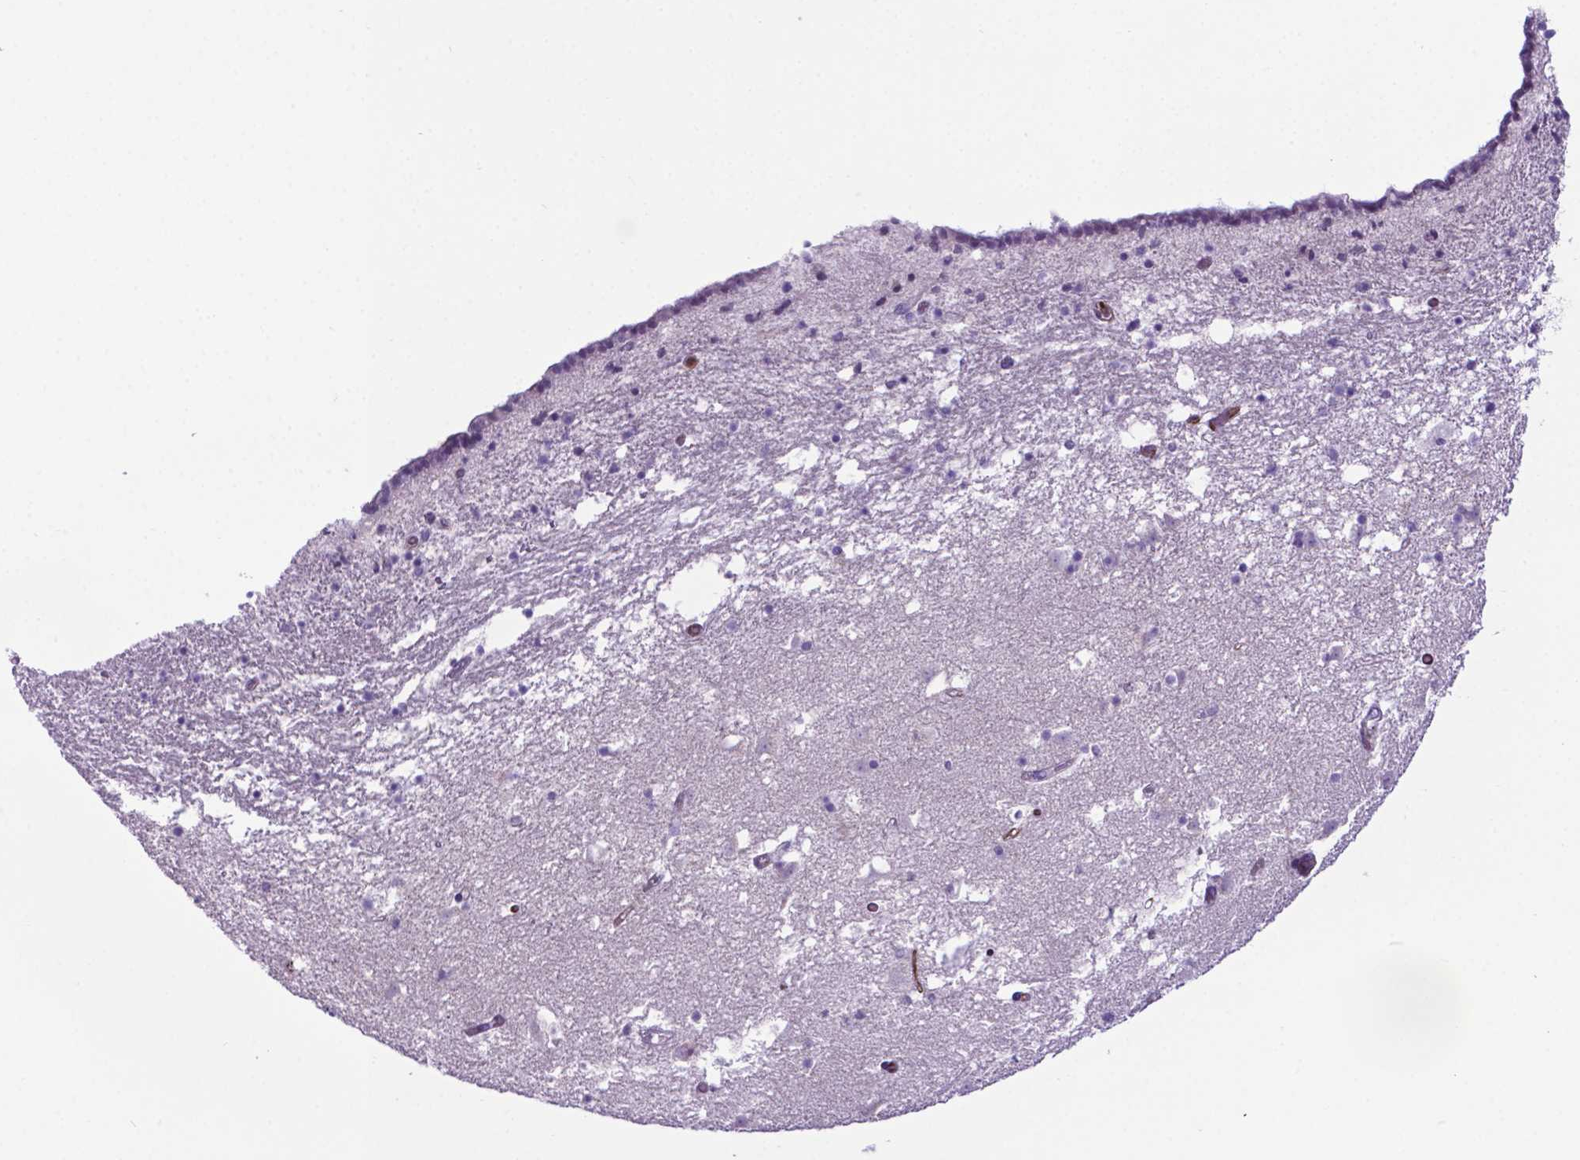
{"staining": {"intensity": "negative", "quantity": "none", "location": "none"}, "tissue": "caudate", "cell_type": "Glial cells", "image_type": "normal", "snomed": [{"axis": "morphology", "description": "Normal tissue, NOS"}, {"axis": "topography", "description": "Lateral ventricle wall"}], "caption": "A high-resolution histopathology image shows immunohistochemistry staining of normal caudate, which displays no significant expression in glial cells.", "gene": "LZTR1", "patient": {"sex": "female", "age": 42}}